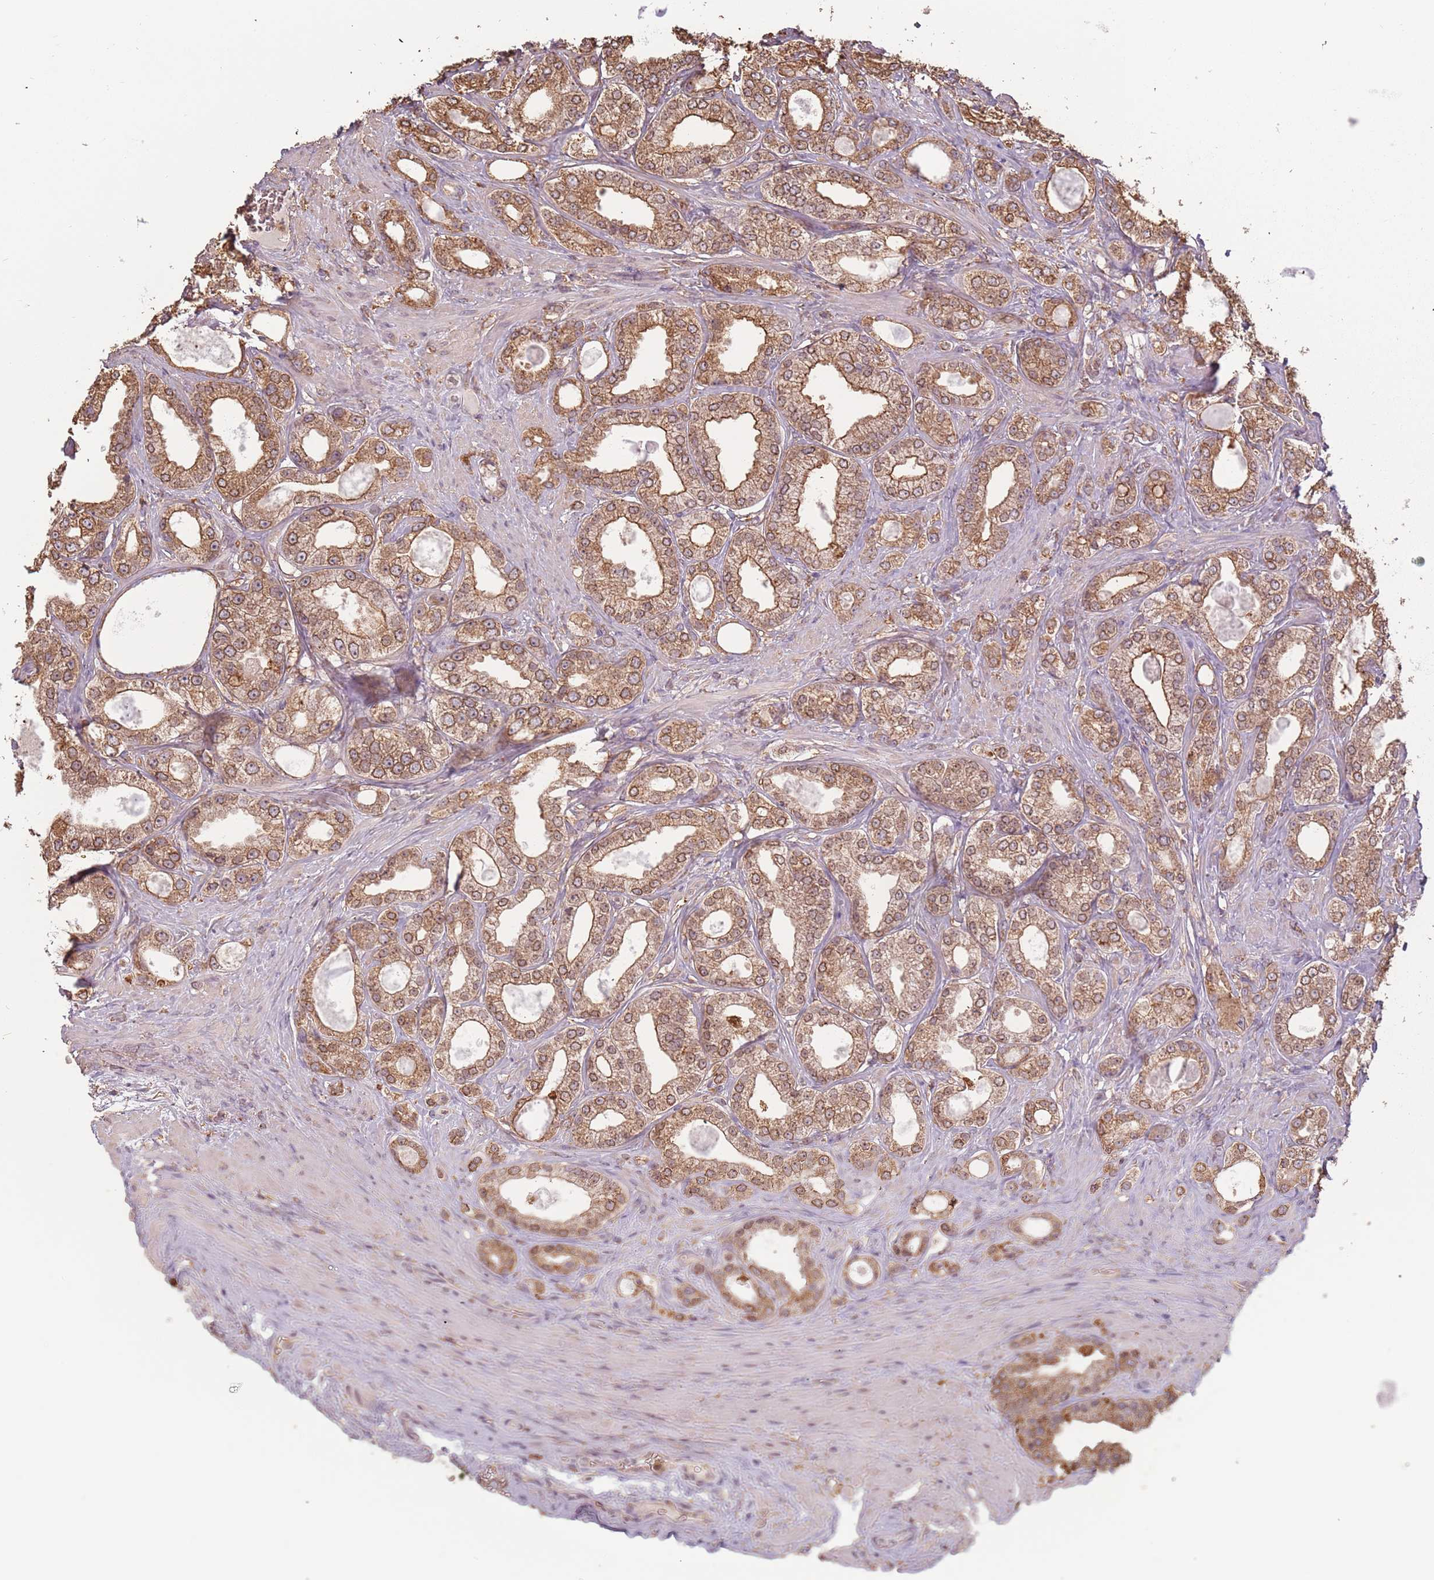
{"staining": {"intensity": "moderate", "quantity": ">75%", "location": "cytoplasmic/membranous"}, "tissue": "prostate cancer", "cell_type": "Tumor cells", "image_type": "cancer", "snomed": [{"axis": "morphology", "description": "Adenocarcinoma, Low grade"}, {"axis": "topography", "description": "Prostate"}], "caption": "Immunohistochemical staining of prostate cancer (adenocarcinoma (low-grade)) demonstrates medium levels of moderate cytoplasmic/membranous protein positivity in approximately >75% of tumor cells.", "gene": "ATOSB", "patient": {"sex": "male", "age": 63}}